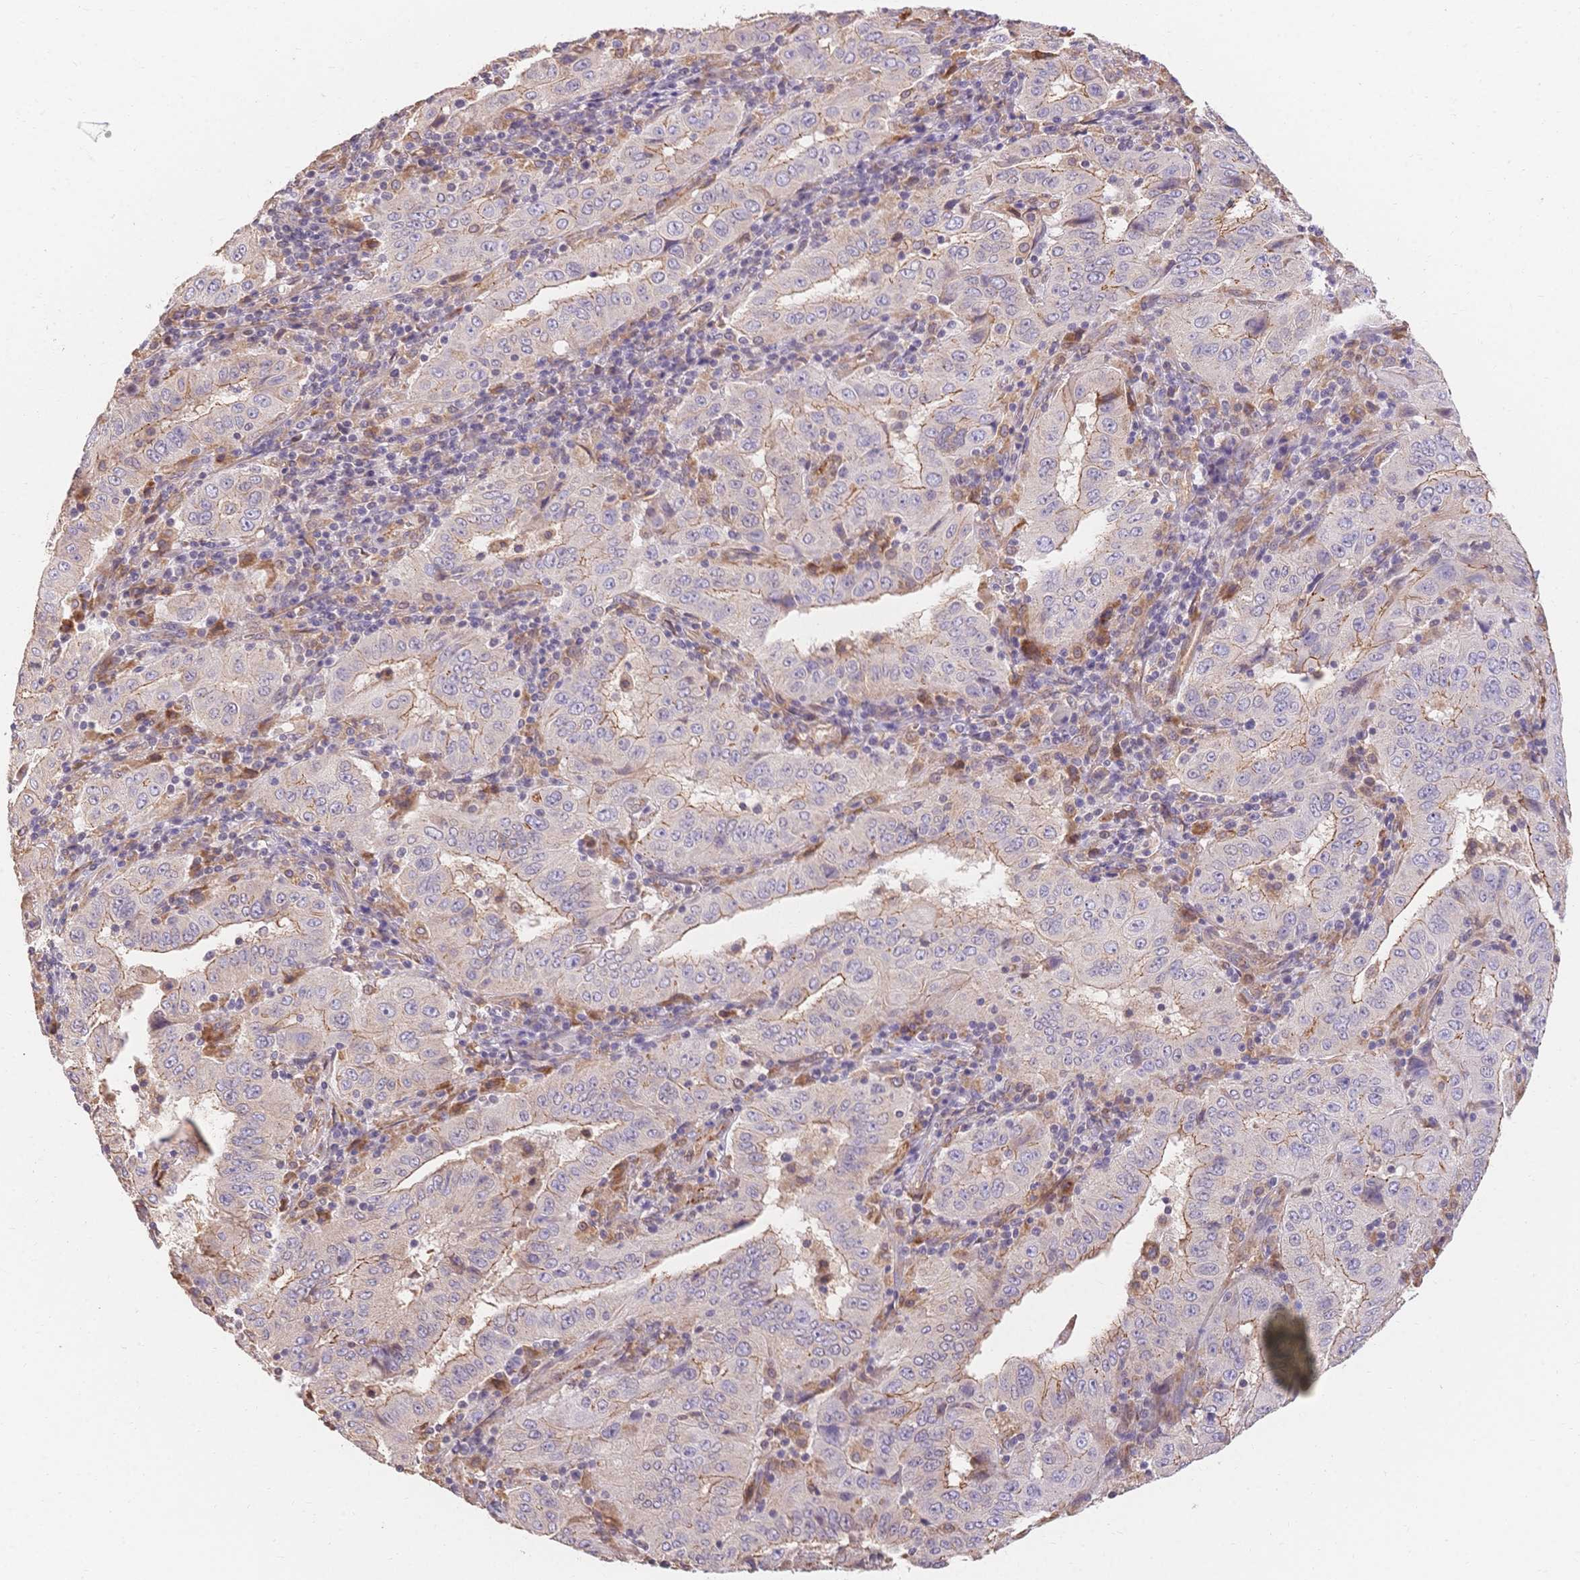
{"staining": {"intensity": "weak", "quantity": "25%-75%", "location": "cytoplasmic/membranous"}, "tissue": "pancreatic cancer", "cell_type": "Tumor cells", "image_type": "cancer", "snomed": [{"axis": "morphology", "description": "Adenocarcinoma, NOS"}, {"axis": "topography", "description": "Pancreas"}], "caption": "Immunohistochemistry image of neoplastic tissue: pancreatic adenocarcinoma stained using immunohistochemistry shows low levels of weak protein expression localized specifically in the cytoplasmic/membranous of tumor cells, appearing as a cytoplasmic/membranous brown color.", "gene": "HS3ST5", "patient": {"sex": "male", "age": 63}}